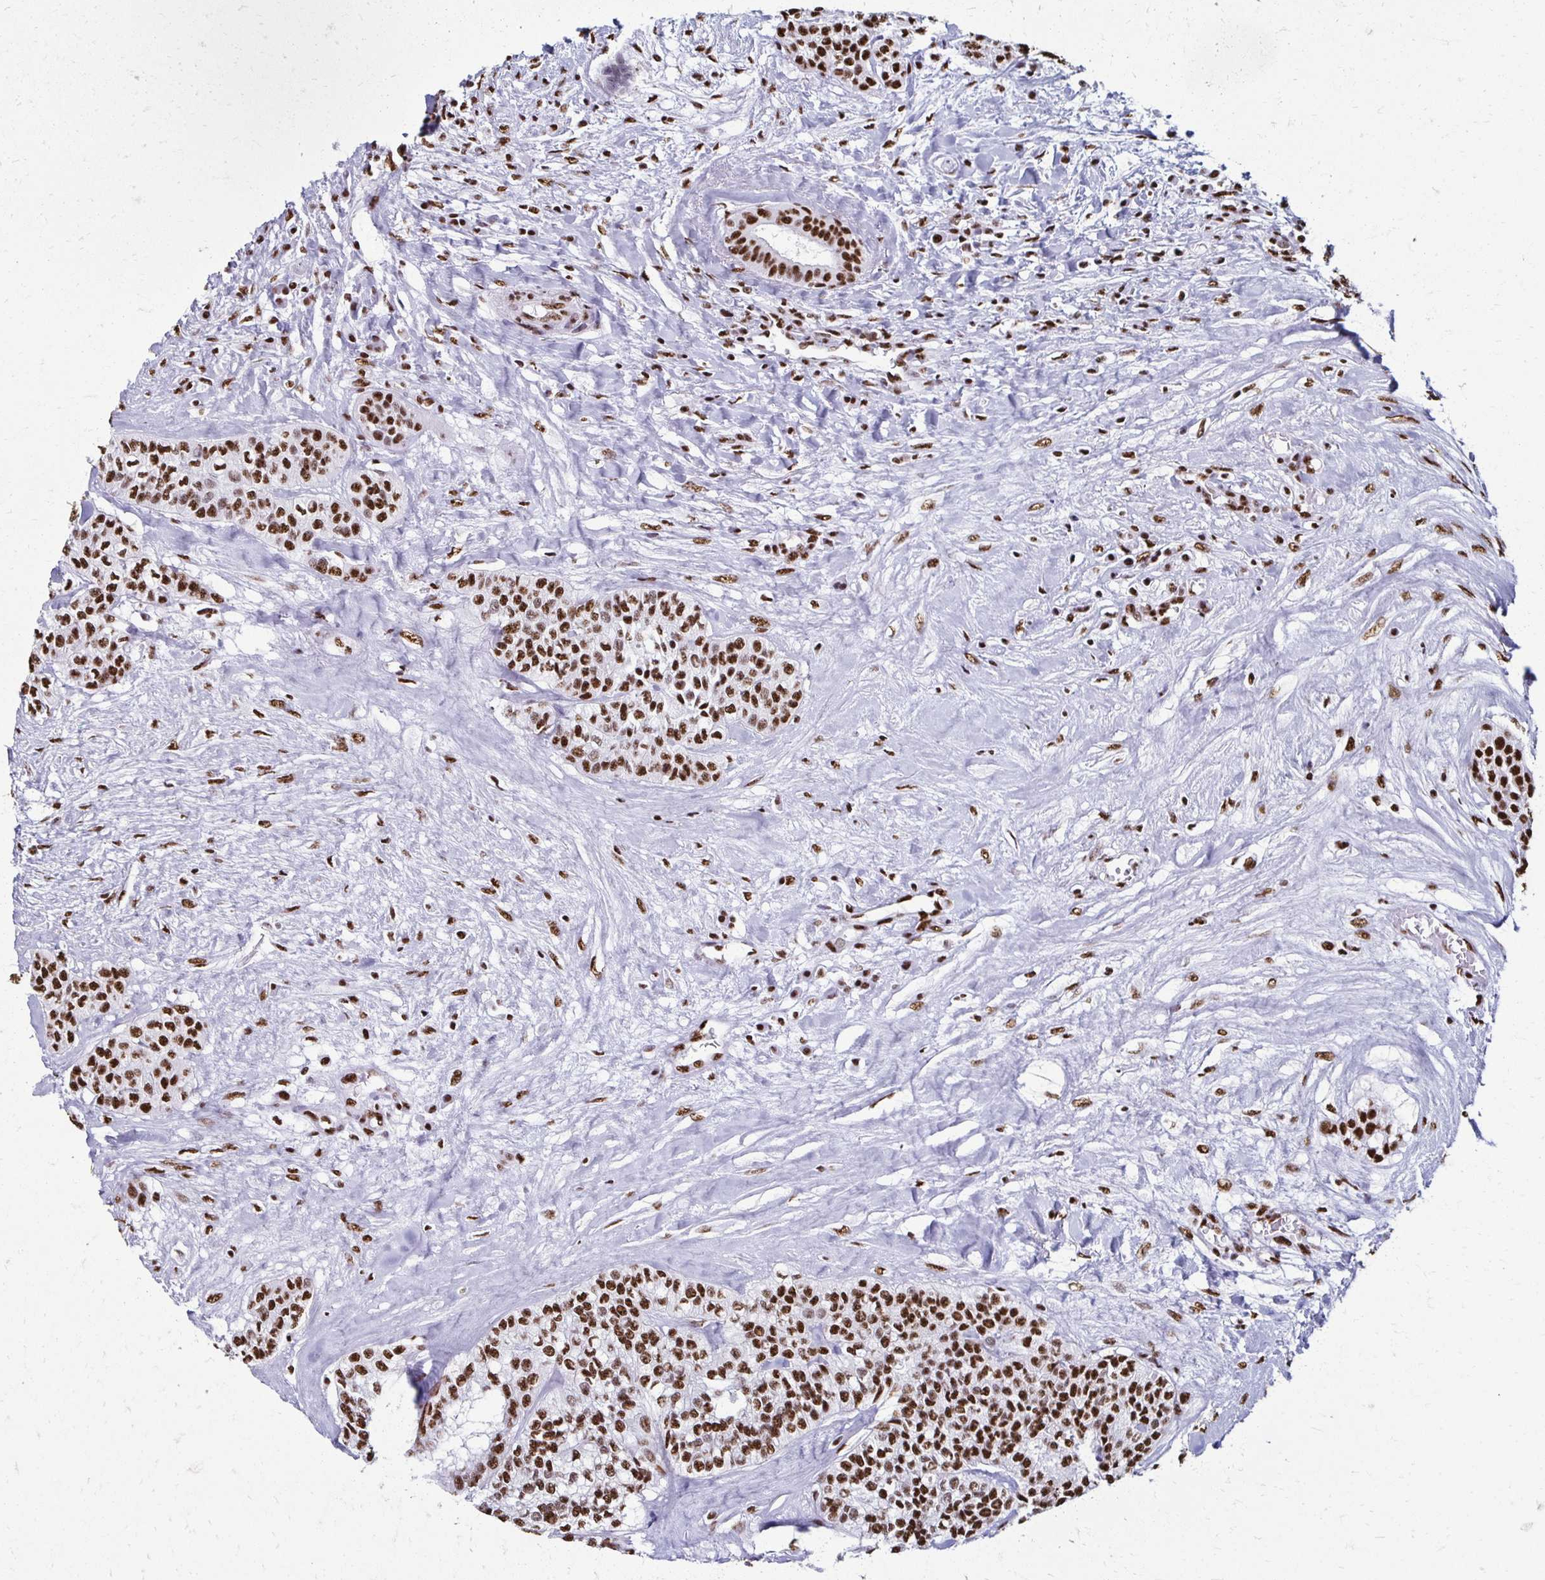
{"staining": {"intensity": "strong", "quantity": ">75%", "location": "nuclear"}, "tissue": "head and neck cancer", "cell_type": "Tumor cells", "image_type": "cancer", "snomed": [{"axis": "morphology", "description": "Adenocarcinoma, NOS"}, {"axis": "topography", "description": "Head-Neck"}], "caption": "Immunohistochemistry (IHC) photomicrograph of neoplastic tissue: adenocarcinoma (head and neck) stained using immunohistochemistry (IHC) shows high levels of strong protein expression localized specifically in the nuclear of tumor cells, appearing as a nuclear brown color.", "gene": "NONO", "patient": {"sex": "male", "age": 81}}